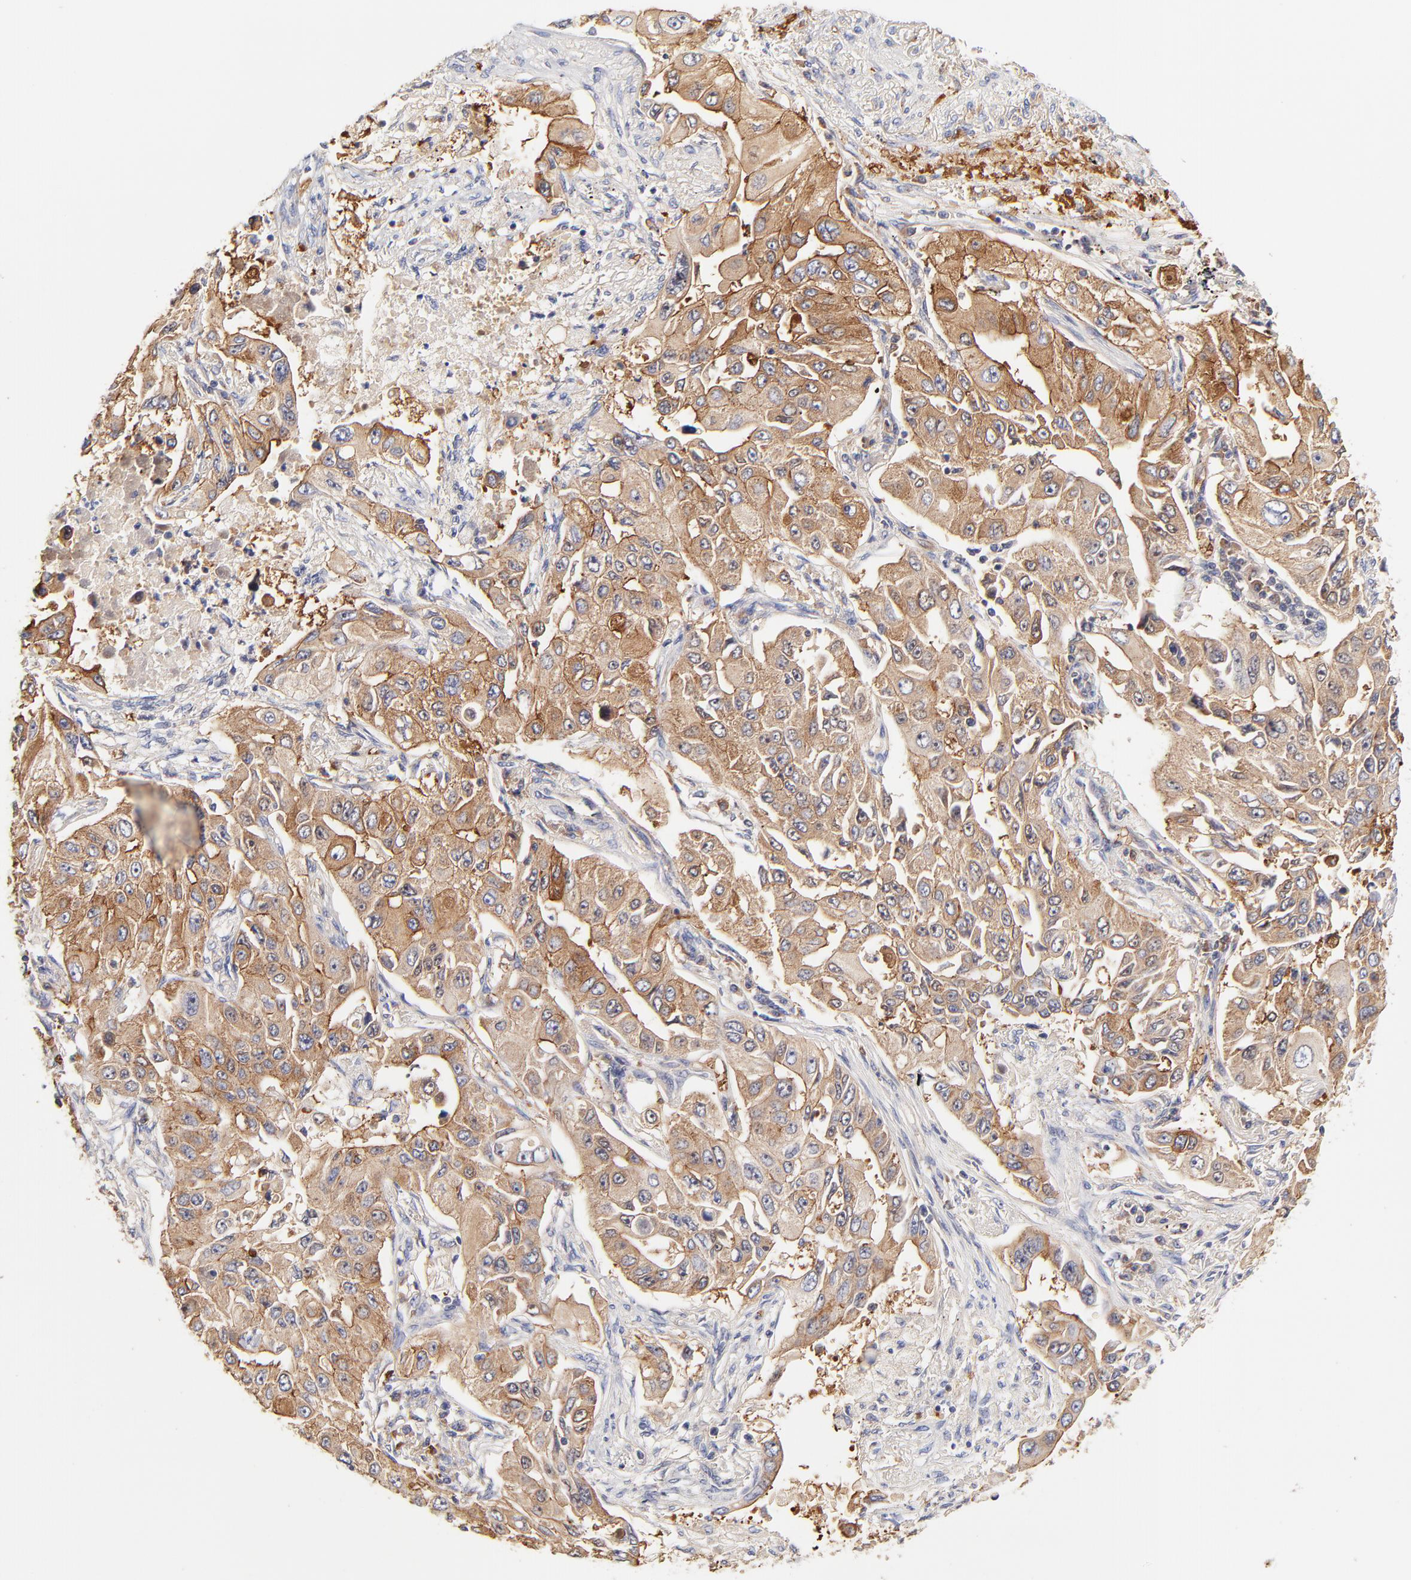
{"staining": {"intensity": "moderate", "quantity": ">75%", "location": "cytoplasmic/membranous"}, "tissue": "lung cancer", "cell_type": "Tumor cells", "image_type": "cancer", "snomed": [{"axis": "morphology", "description": "Adenocarcinoma, NOS"}, {"axis": "topography", "description": "Lung"}], "caption": "About >75% of tumor cells in human lung adenocarcinoma display moderate cytoplasmic/membranous protein expression as visualized by brown immunohistochemical staining.", "gene": "CD2AP", "patient": {"sex": "male", "age": 84}}